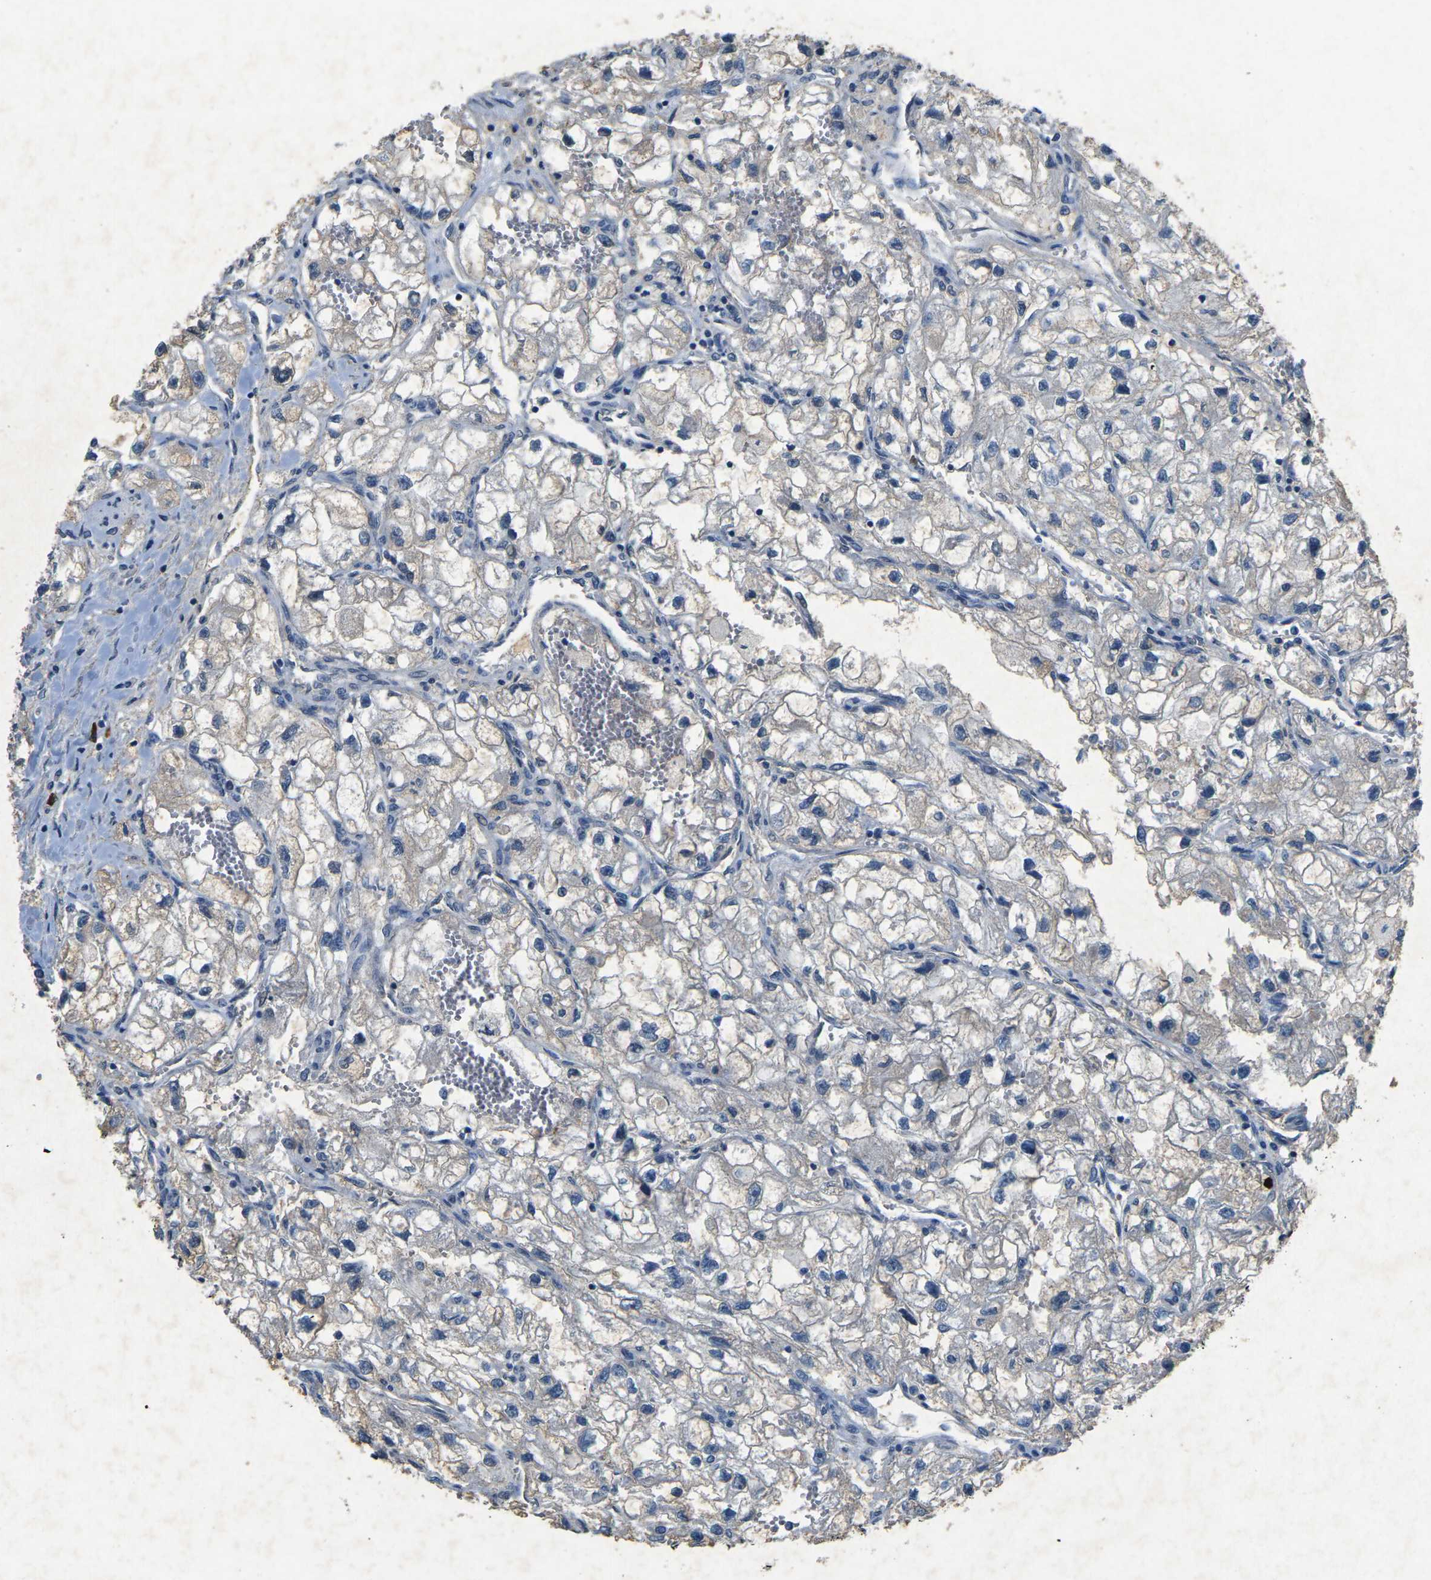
{"staining": {"intensity": "weak", "quantity": "25%-75%", "location": "cytoplasmic/membranous"}, "tissue": "renal cancer", "cell_type": "Tumor cells", "image_type": "cancer", "snomed": [{"axis": "morphology", "description": "Adenocarcinoma, NOS"}, {"axis": "topography", "description": "Kidney"}], "caption": "Renal cancer (adenocarcinoma) stained with a protein marker exhibits weak staining in tumor cells.", "gene": "PLG", "patient": {"sex": "female", "age": 70}}